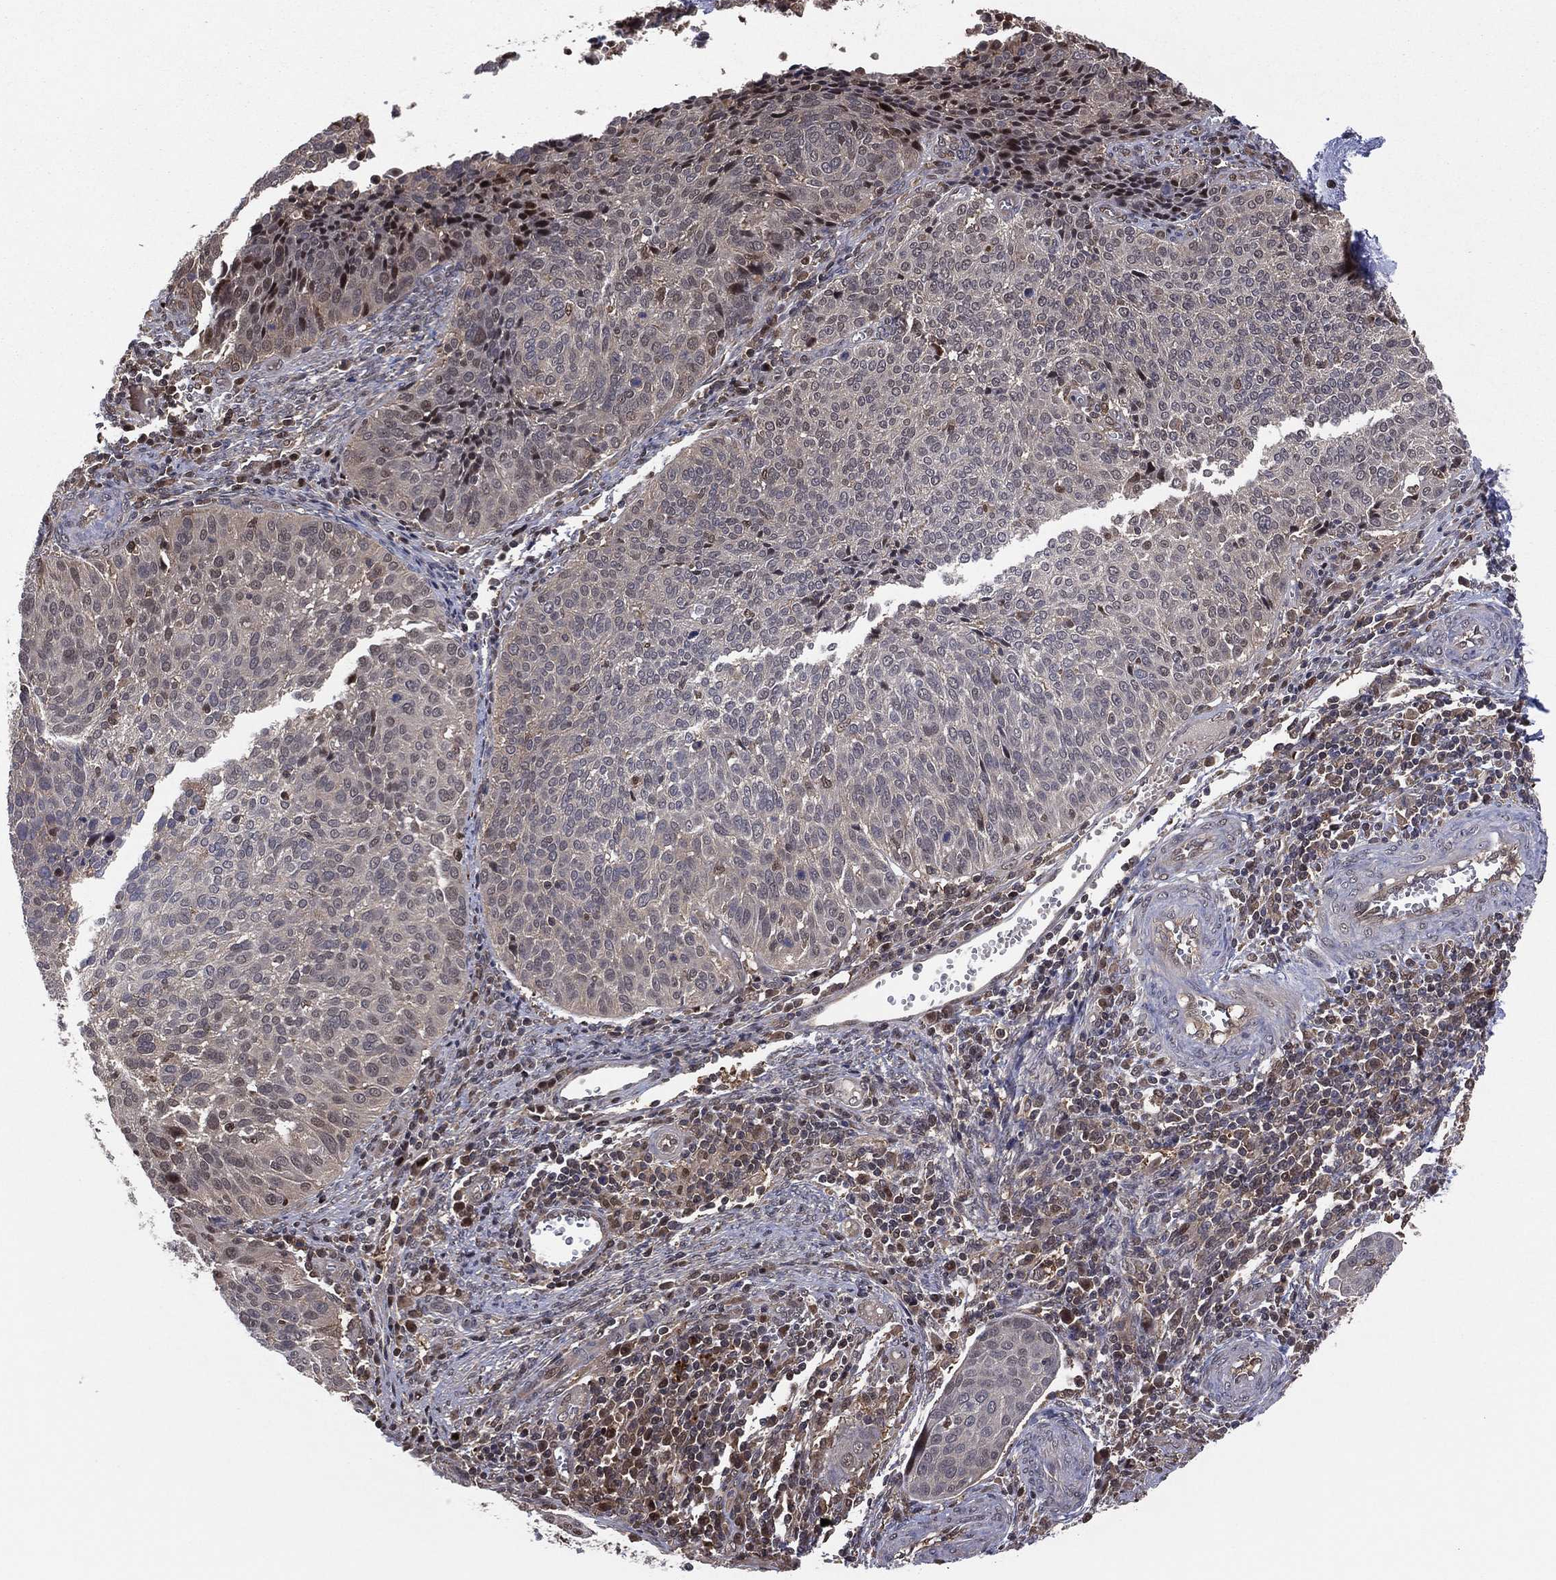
{"staining": {"intensity": "negative", "quantity": "none", "location": "none"}, "tissue": "cervical cancer", "cell_type": "Tumor cells", "image_type": "cancer", "snomed": [{"axis": "morphology", "description": "Squamous cell carcinoma, NOS"}, {"axis": "topography", "description": "Cervix"}], "caption": "DAB immunohistochemical staining of human cervical cancer exhibits no significant staining in tumor cells. Nuclei are stained in blue.", "gene": "ICOSLG", "patient": {"sex": "female", "age": 39}}